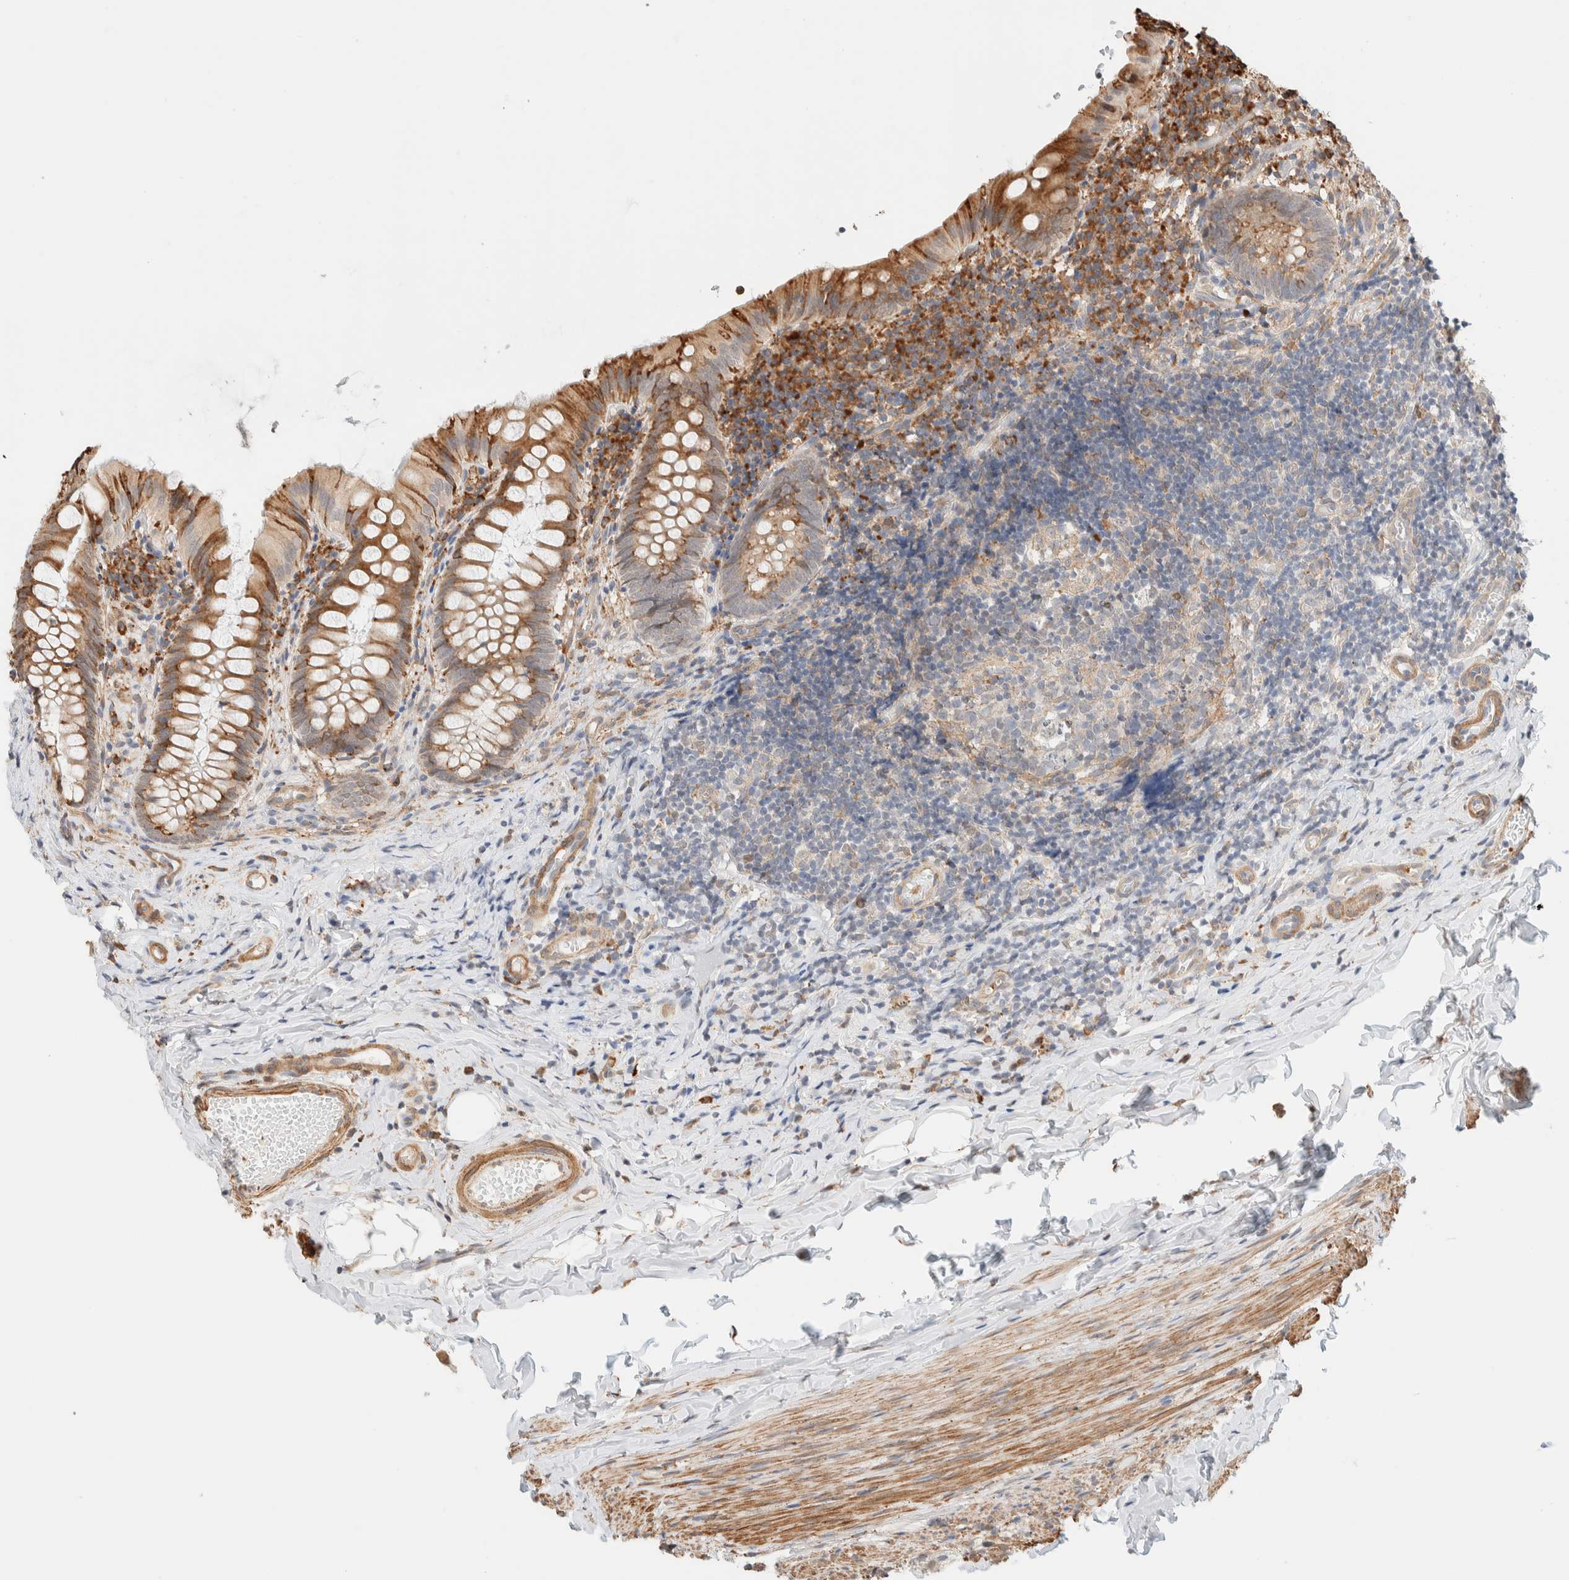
{"staining": {"intensity": "moderate", "quantity": ">75%", "location": "cytoplasmic/membranous"}, "tissue": "appendix", "cell_type": "Glandular cells", "image_type": "normal", "snomed": [{"axis": "morphology", "description": "Normal tissue, NOS"}, {"axis": "topography", "description": "Appendix"}], "caption": "Unremarkable appendix demonstrates moderate cytoplasmic/membranous staining in approximately >75% of glandular cells The protein of interest is stained brown, and the nuclei are stained in blue (DAB IHC with brightfield microscopy, high magnification)..", "gene": "INTS1", "patient": {"sex": "male", "age": 8}}